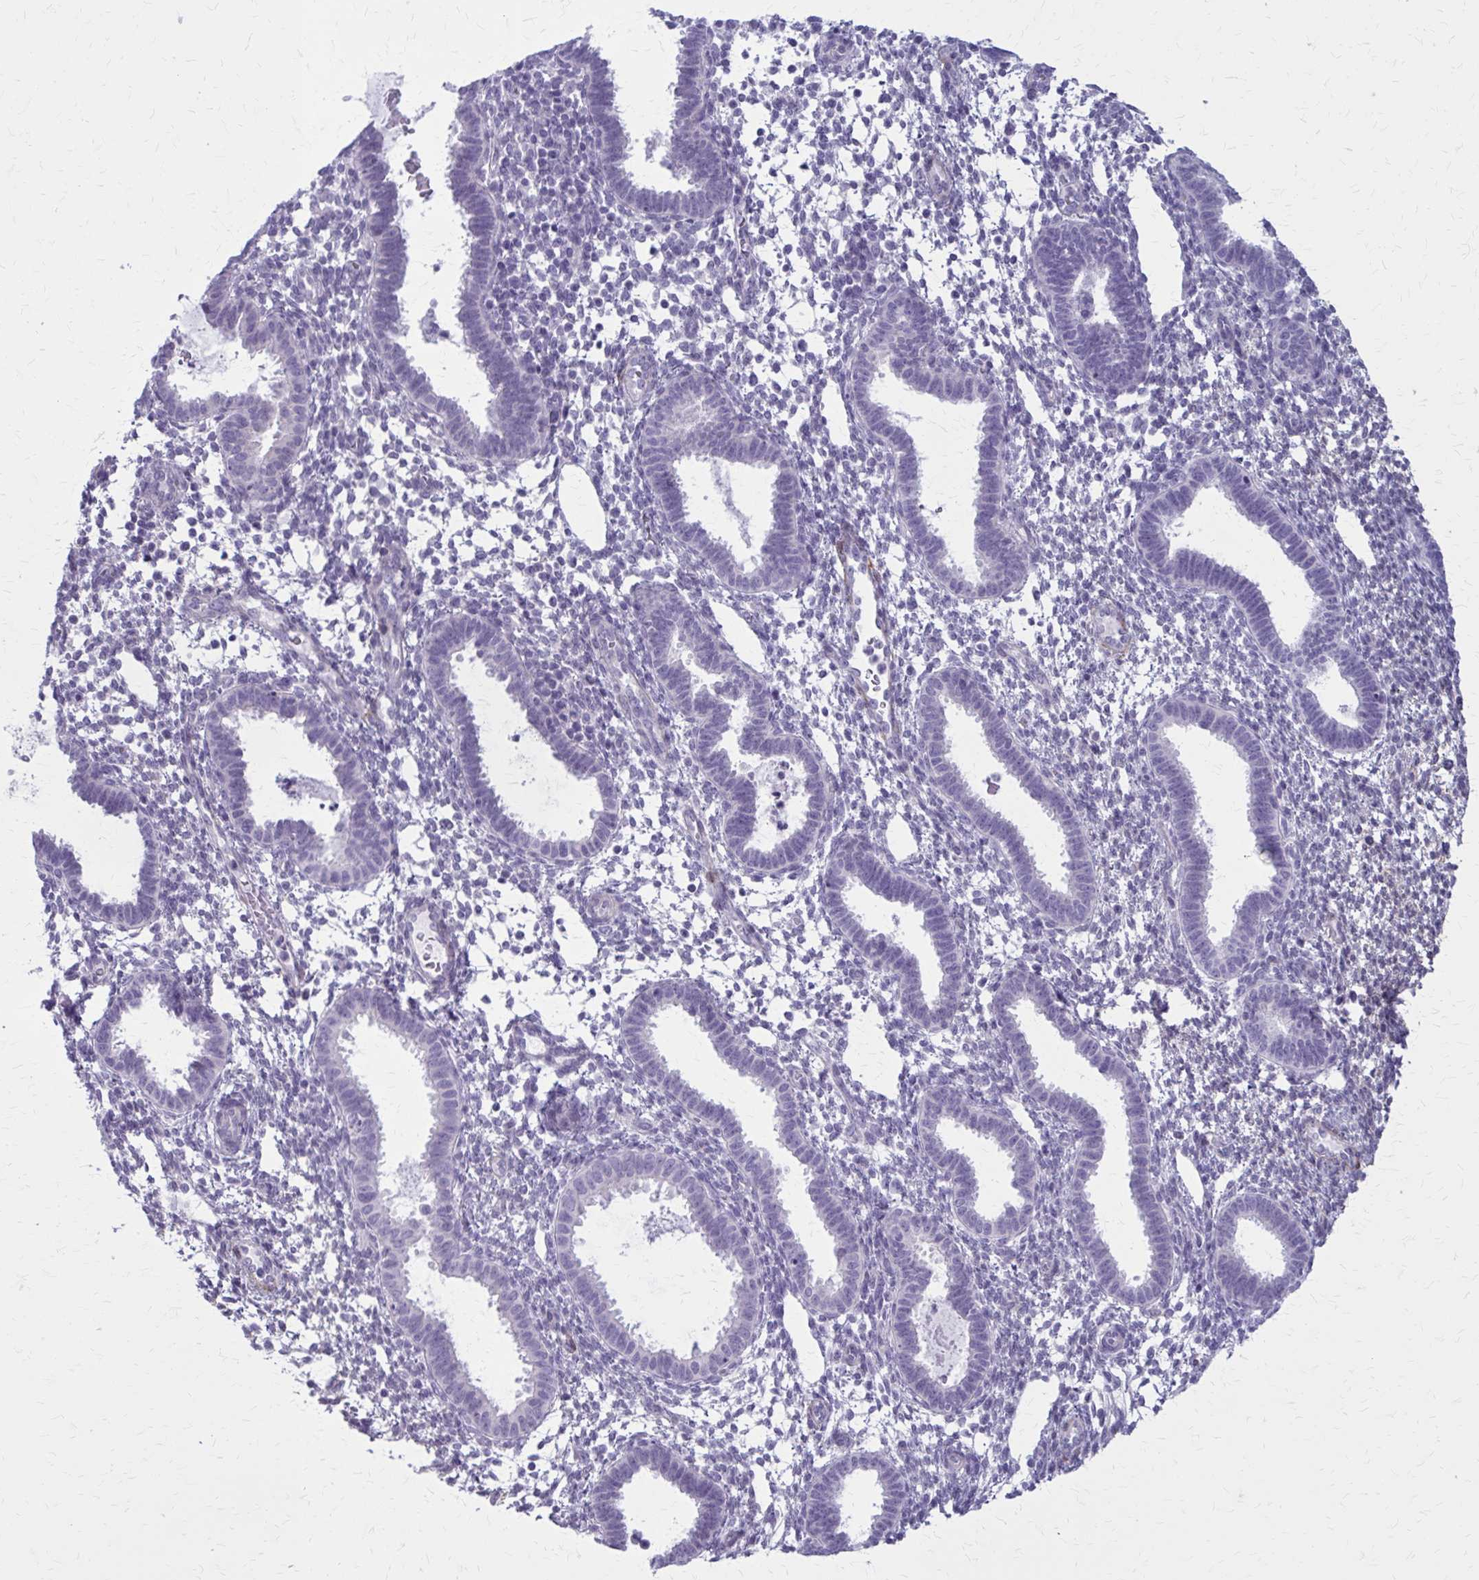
{"staining": {"intensity": "negative", "quantity": "none", "location": "none"}, "tissue": "endometrial cancer", "cell_type": "Tumor cells", "image_type": "cancer", "snomed": [{"axis": "morphology", "description": "Adenocarcinoma, NOS"}, {"axis": "topography", "description": "Uterus"}], "caption": "Endometrial cancer (adenocarcinoma) was stained to show a protein in brown. There is no significant staining in tumor cells.", "gene": "CASQ2", "patient": {"sex": "female", "age": 44}}